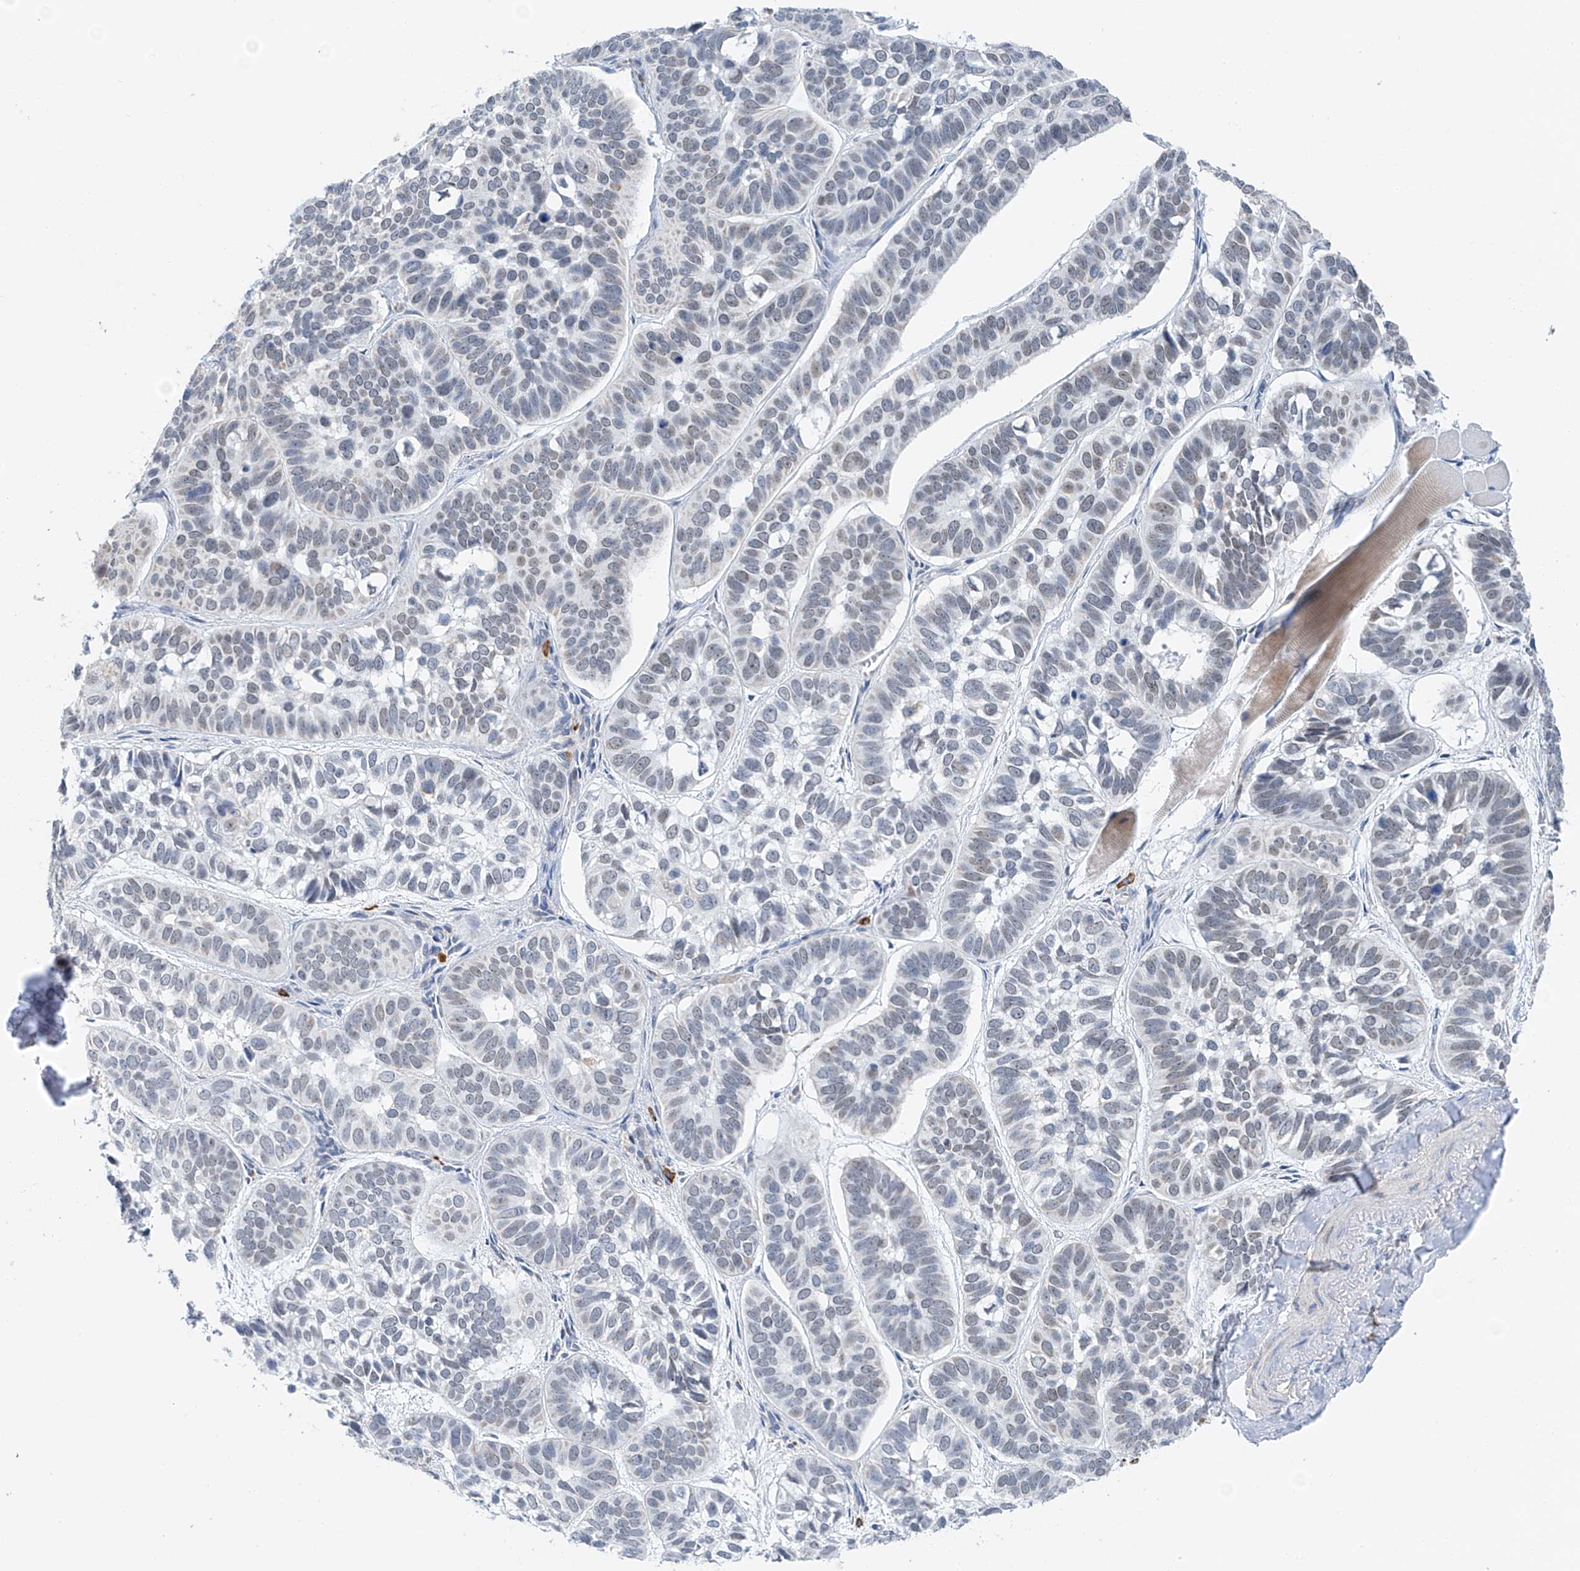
{"staining": {"intensity": "negative", "quantity": "none", "location": "none"}, "tissue": "skin cancer", "cell_type": "Tumor cells", "image_type": "cancer", "snomed": [{"axis": "morphology", "description": "Basal cell carcinoma"}, {"axis": "topography", "description": "Skin"}], "caption": "Image shows no significant protein expression in tumor cells of skin basal cell carcinoma. (Immunohistochemistry, brightfield microscopy, high magnification).", "gene": "KLF15", "patient": {"sex": "male", "age": 62}}